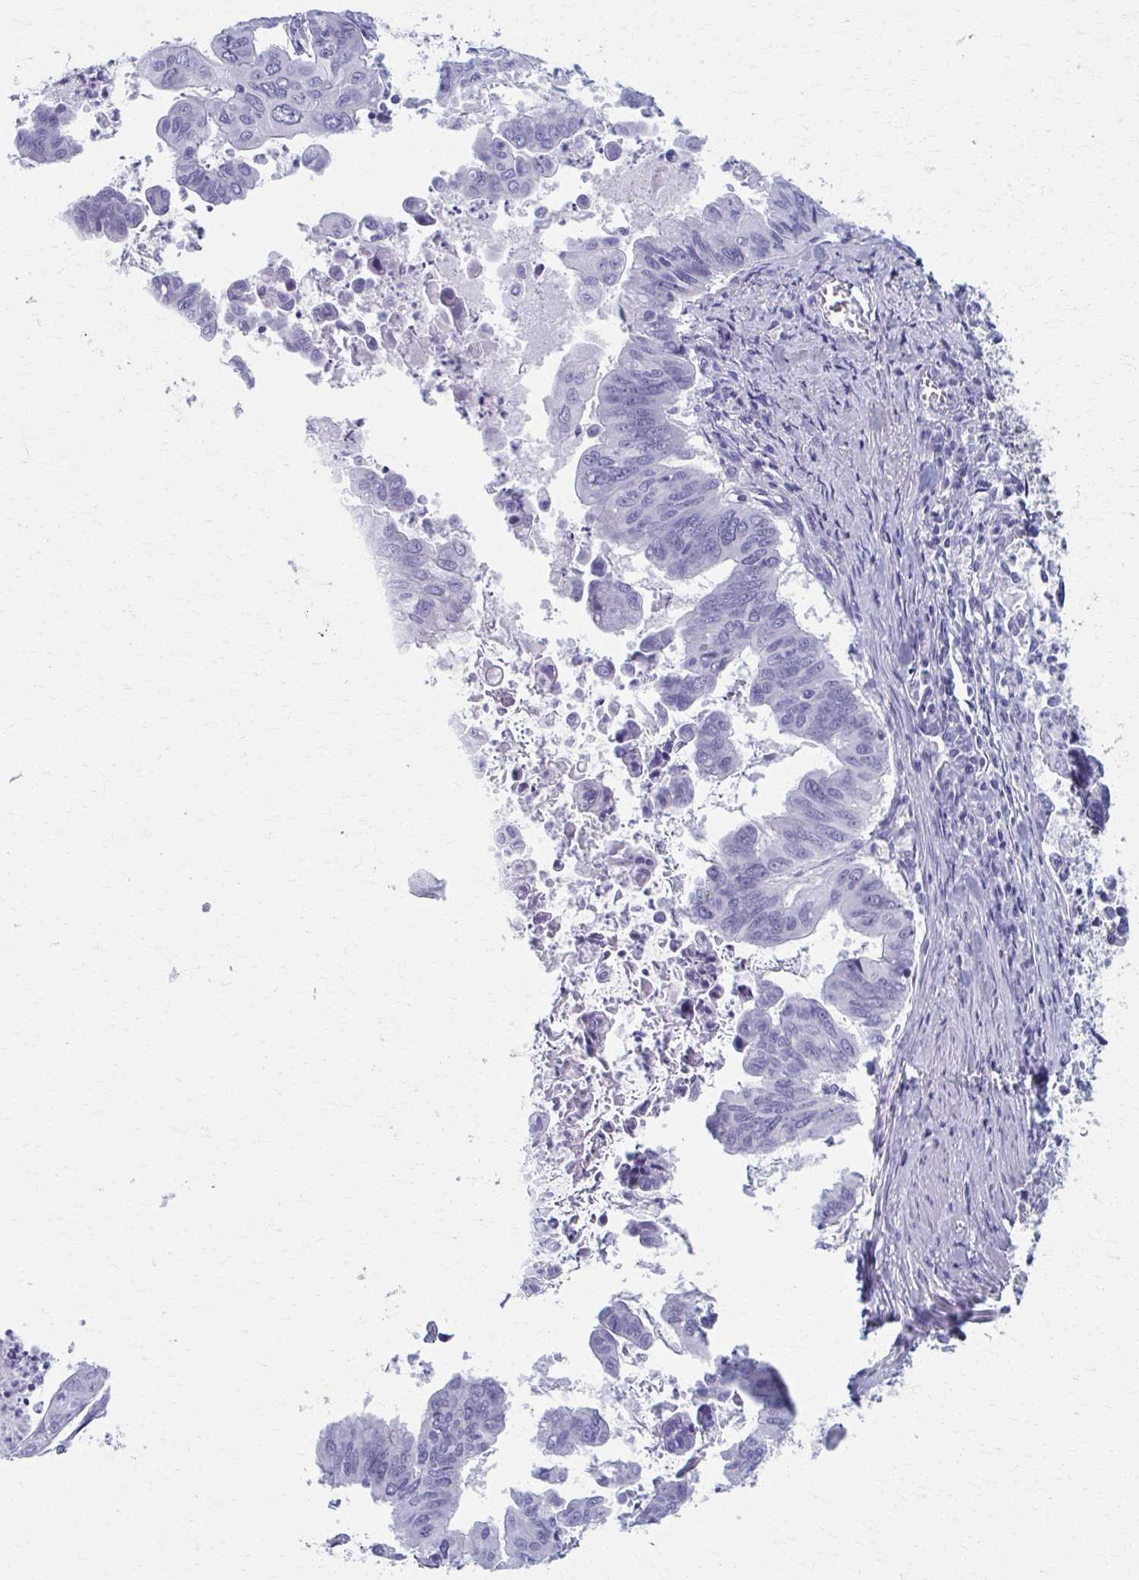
{"staining": {"intensity": "negative", "quantity": "none", "location": "none"}, "tissue": "stomach cancer", "cell_type": "Tumor cells", "image_type": "cancer", "snomed": [{"axis": "morphology", "description": "Adenocarcinoma, NOS"}, {"axis": "topography", "description": "Stomach, upper"}], "caption": "An IHC image of stomach cancer (adenocarcinoma) is shown. There is no staining in tumor cells of stomach cancer (adenocarcinoma).", "gene": "MPLKIP", "patient": {"sex": "male", "age": 80}}